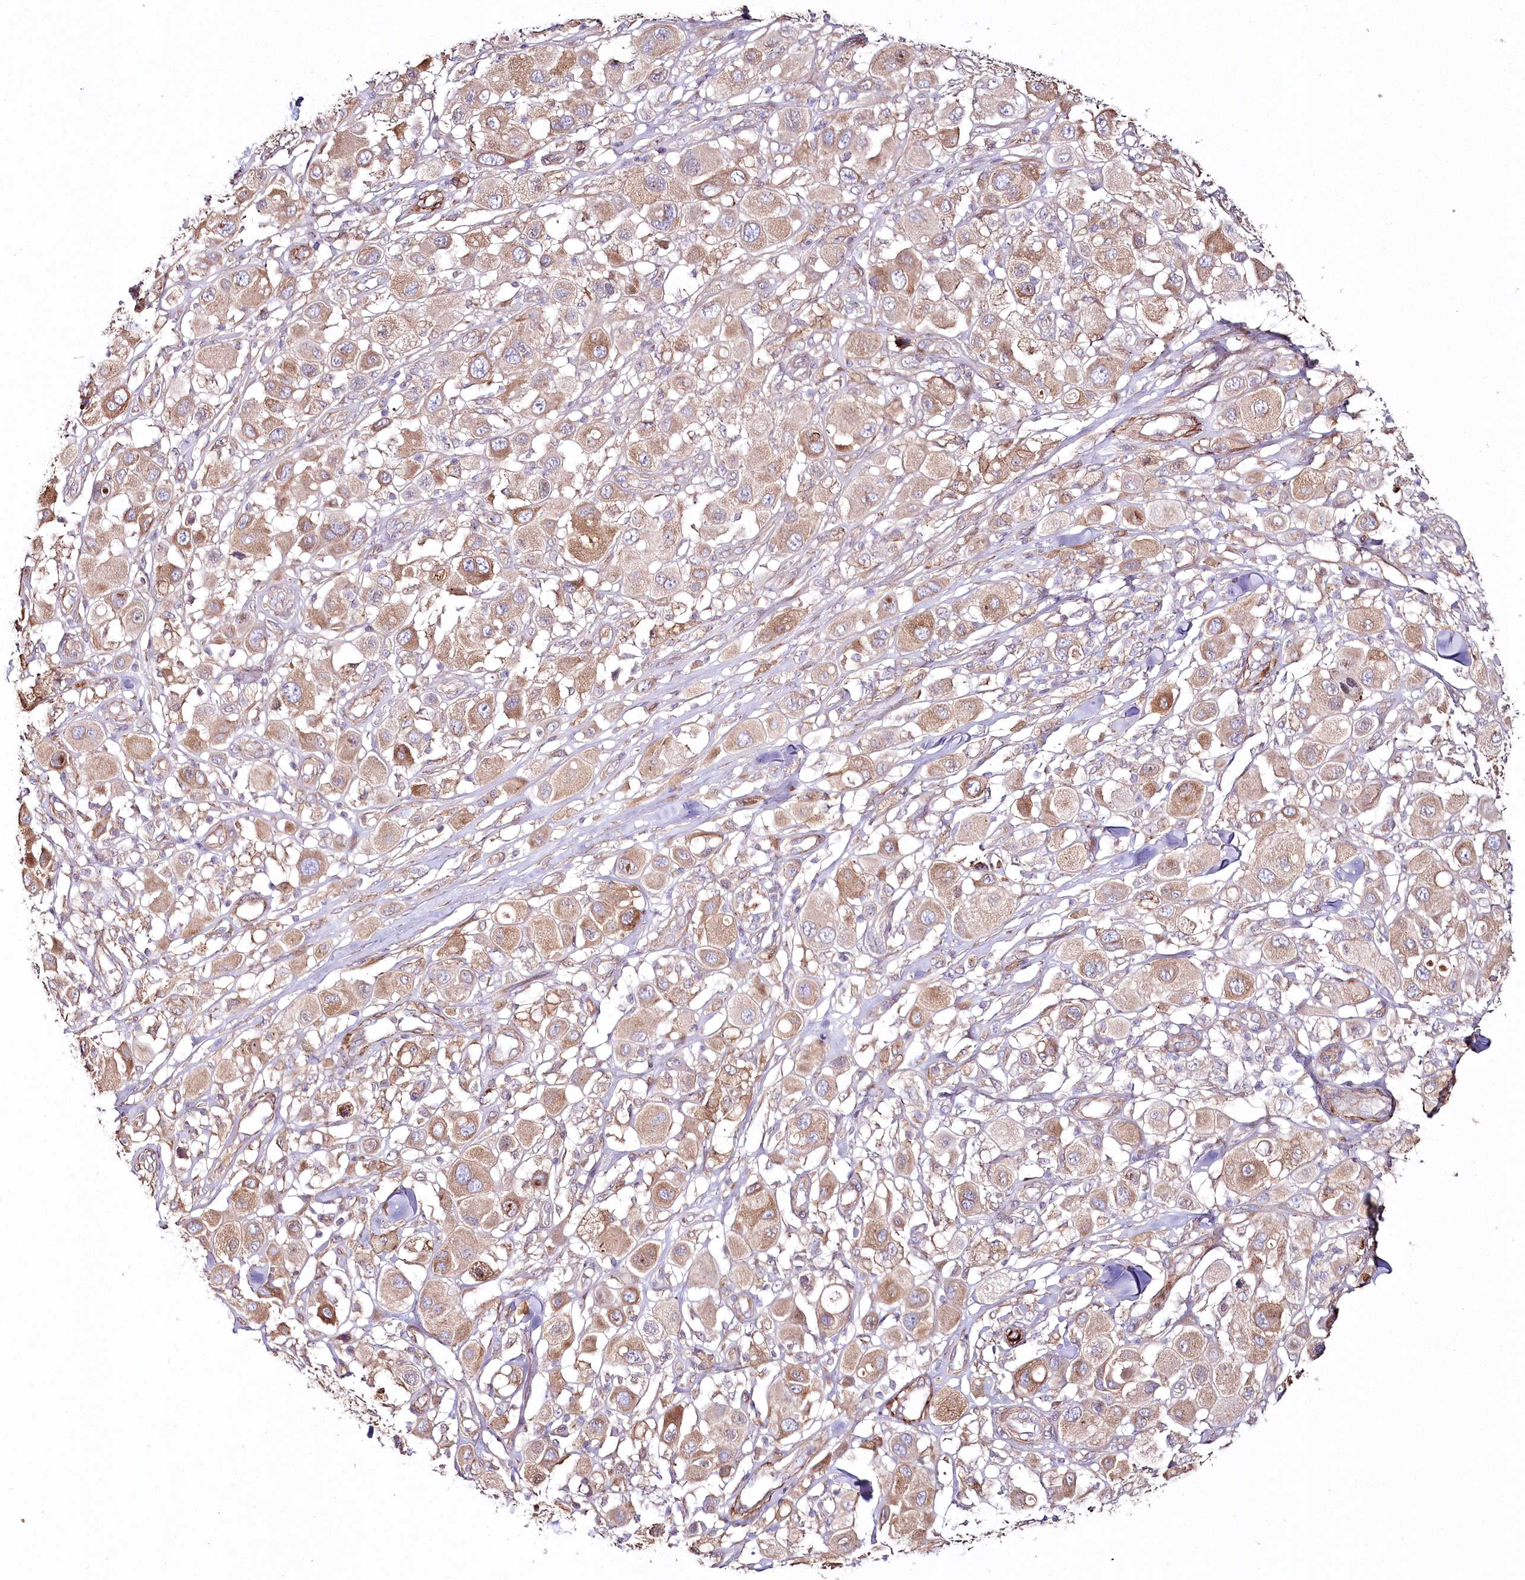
{"staining": {"intensity": "moderate", "quantity": ">75%", "location": "cytoplasmic/membranous"}, "tissue": "melanoma", "cell_type": "Tumor cells", "image_type": "cancer", "snomed": [{"axis": "morphology", "description": "Malignant melanoma, Metastatic site"}, {"axis": "topography", "description": "Skin"}], "caption": "About >75% of tumor cells in human melanoma show moderate cytoplasmic/membranous protein positivity as visualized by brown immunohistochemical staining.", "gene": "SUMF1", "patient": {"sex": "male", "age": 41}}